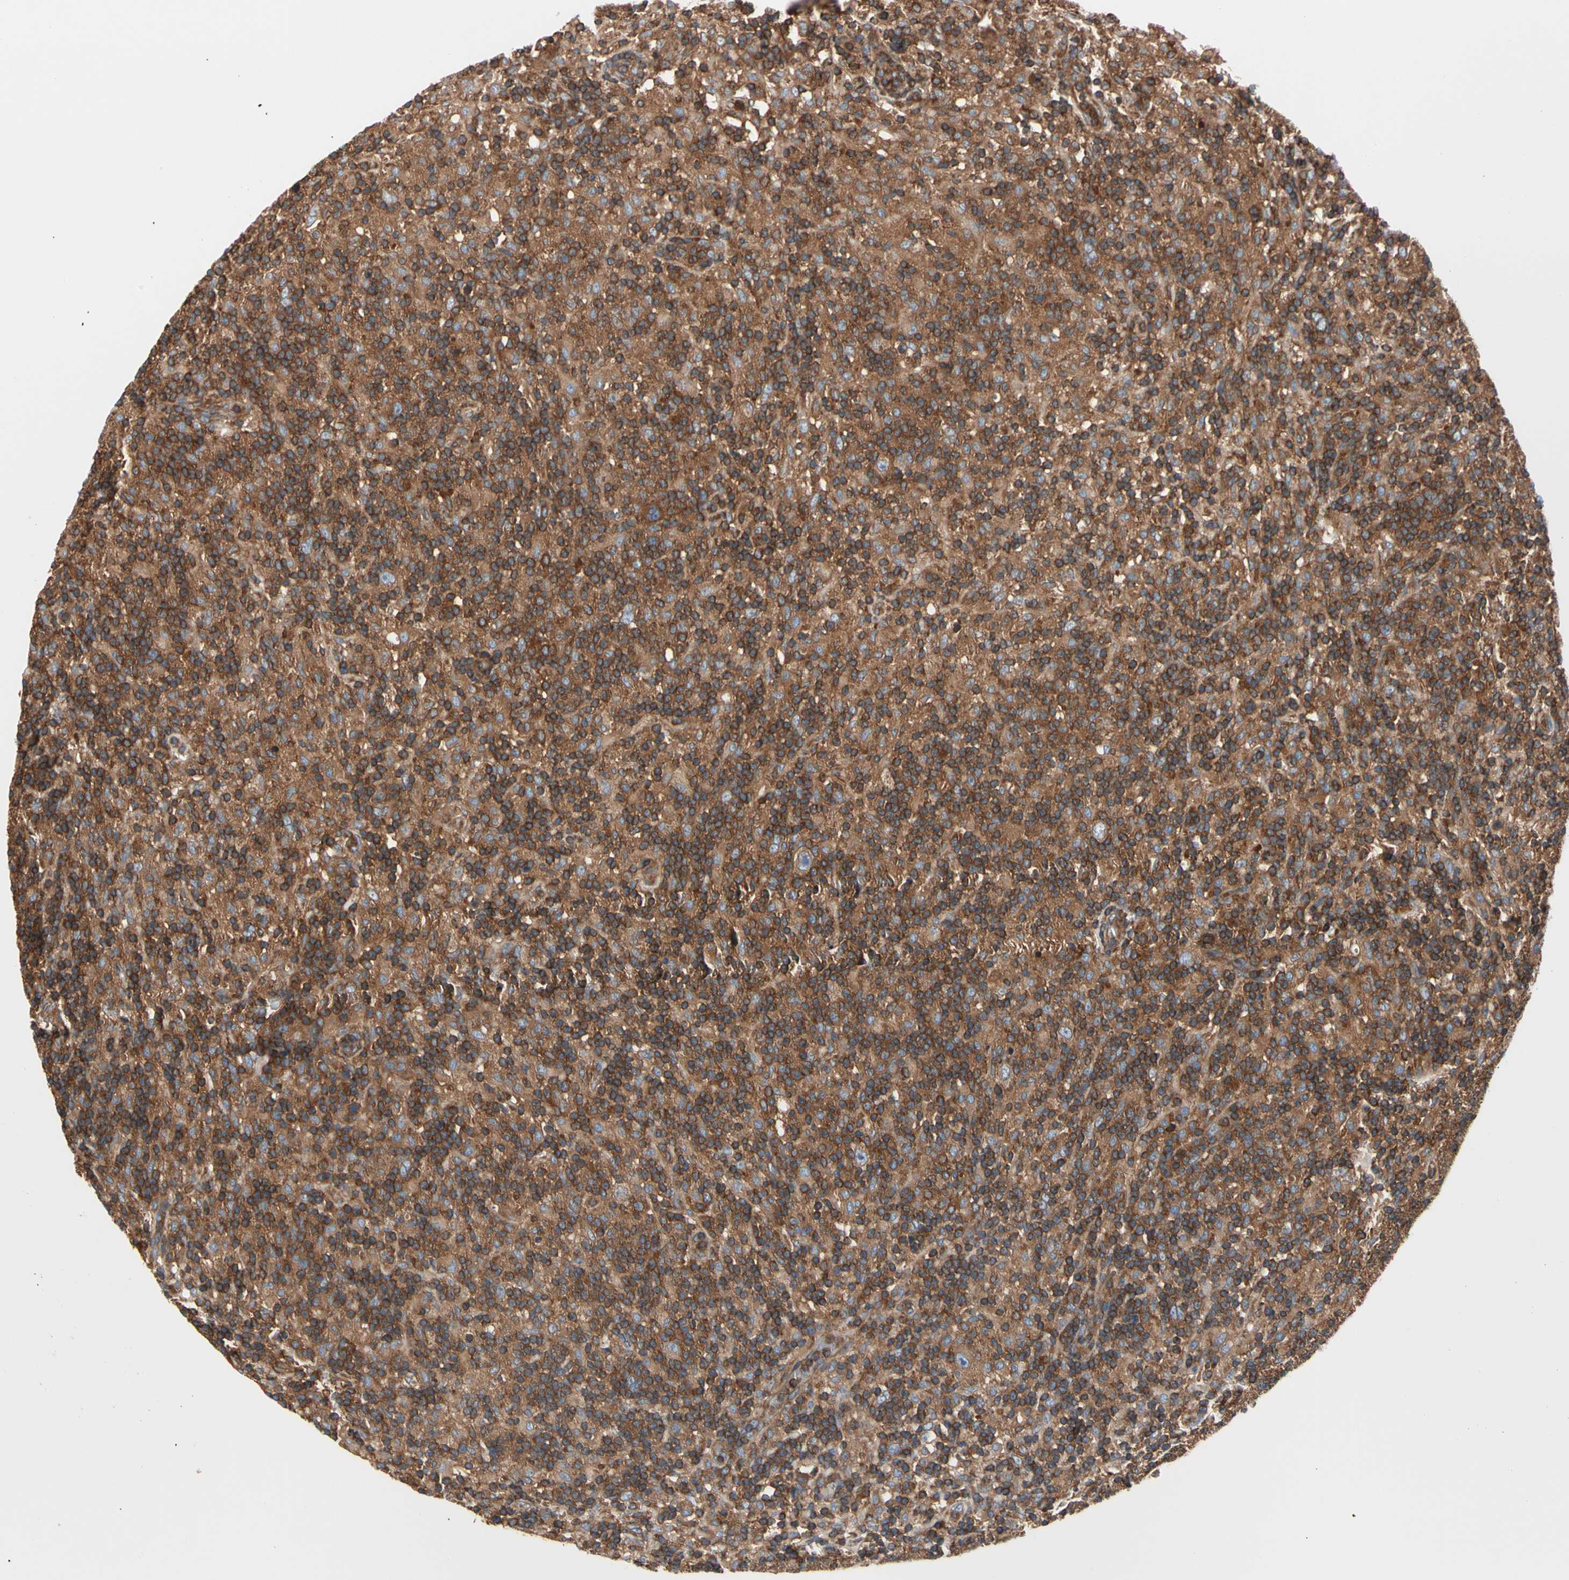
{"staining": {"intensity": "moderate", "quantity": ">75%", "location": "cytoplasmic/membranous"}, "tissue": "lymphoma", "cell_type": "Tumor cells", "image_type": "cancer", "snomed": [{"axis": "morphology", "description": "Hodgkin's disease, NOS"}, {"axis": "topography", "description": "Lymph node"}], "caption": "Tumor cells demonstrate moderate cytoplasmic/membranous staining in approximately >75% of cells in lymphoma.", "gene": "ROCK1", "patient": {"sex": "male", "age": 70}}